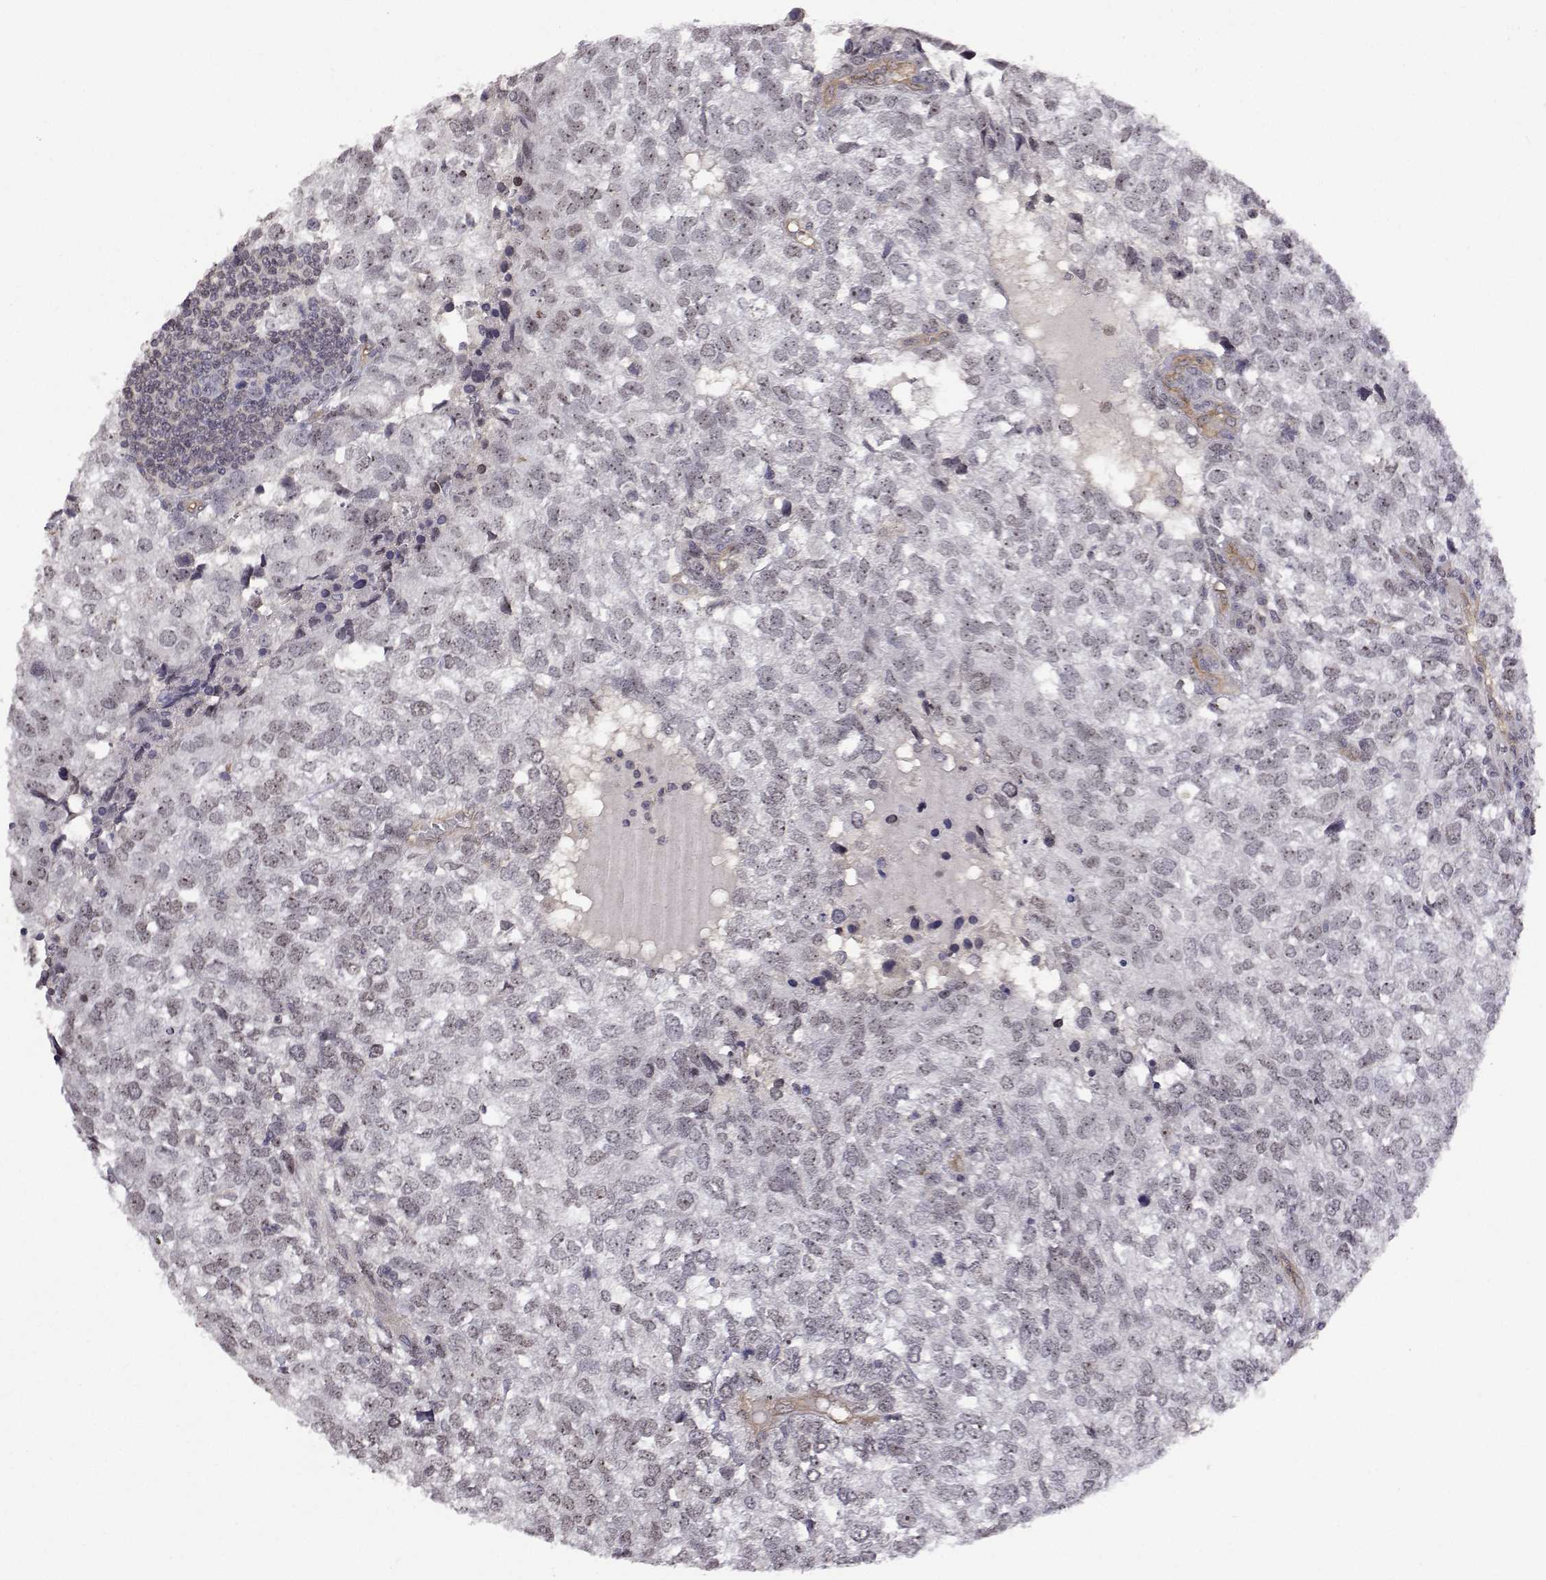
{"staining": {"intensity": "weak", "quantity": "<25%", "location": "nuclear"}, "tissue": "breast cancer", "cell_type": "Tumor cells", "image_type": "cancer", "snomed": [{"axis": "morphology", "description": "Duct carcinoma"}, {"axis": "topography", "description": "Breast"}], "caption": "An immunohistochemistry (IHC) photomicrograph of breast cancer (infiltrating ductal carcinoma) is shown. There is no staining in tumor cells of breast cancer (infiltrating ductal carcinoma).", "gene": "NHP2", "patient": {"sex": "female", "age": 30}}